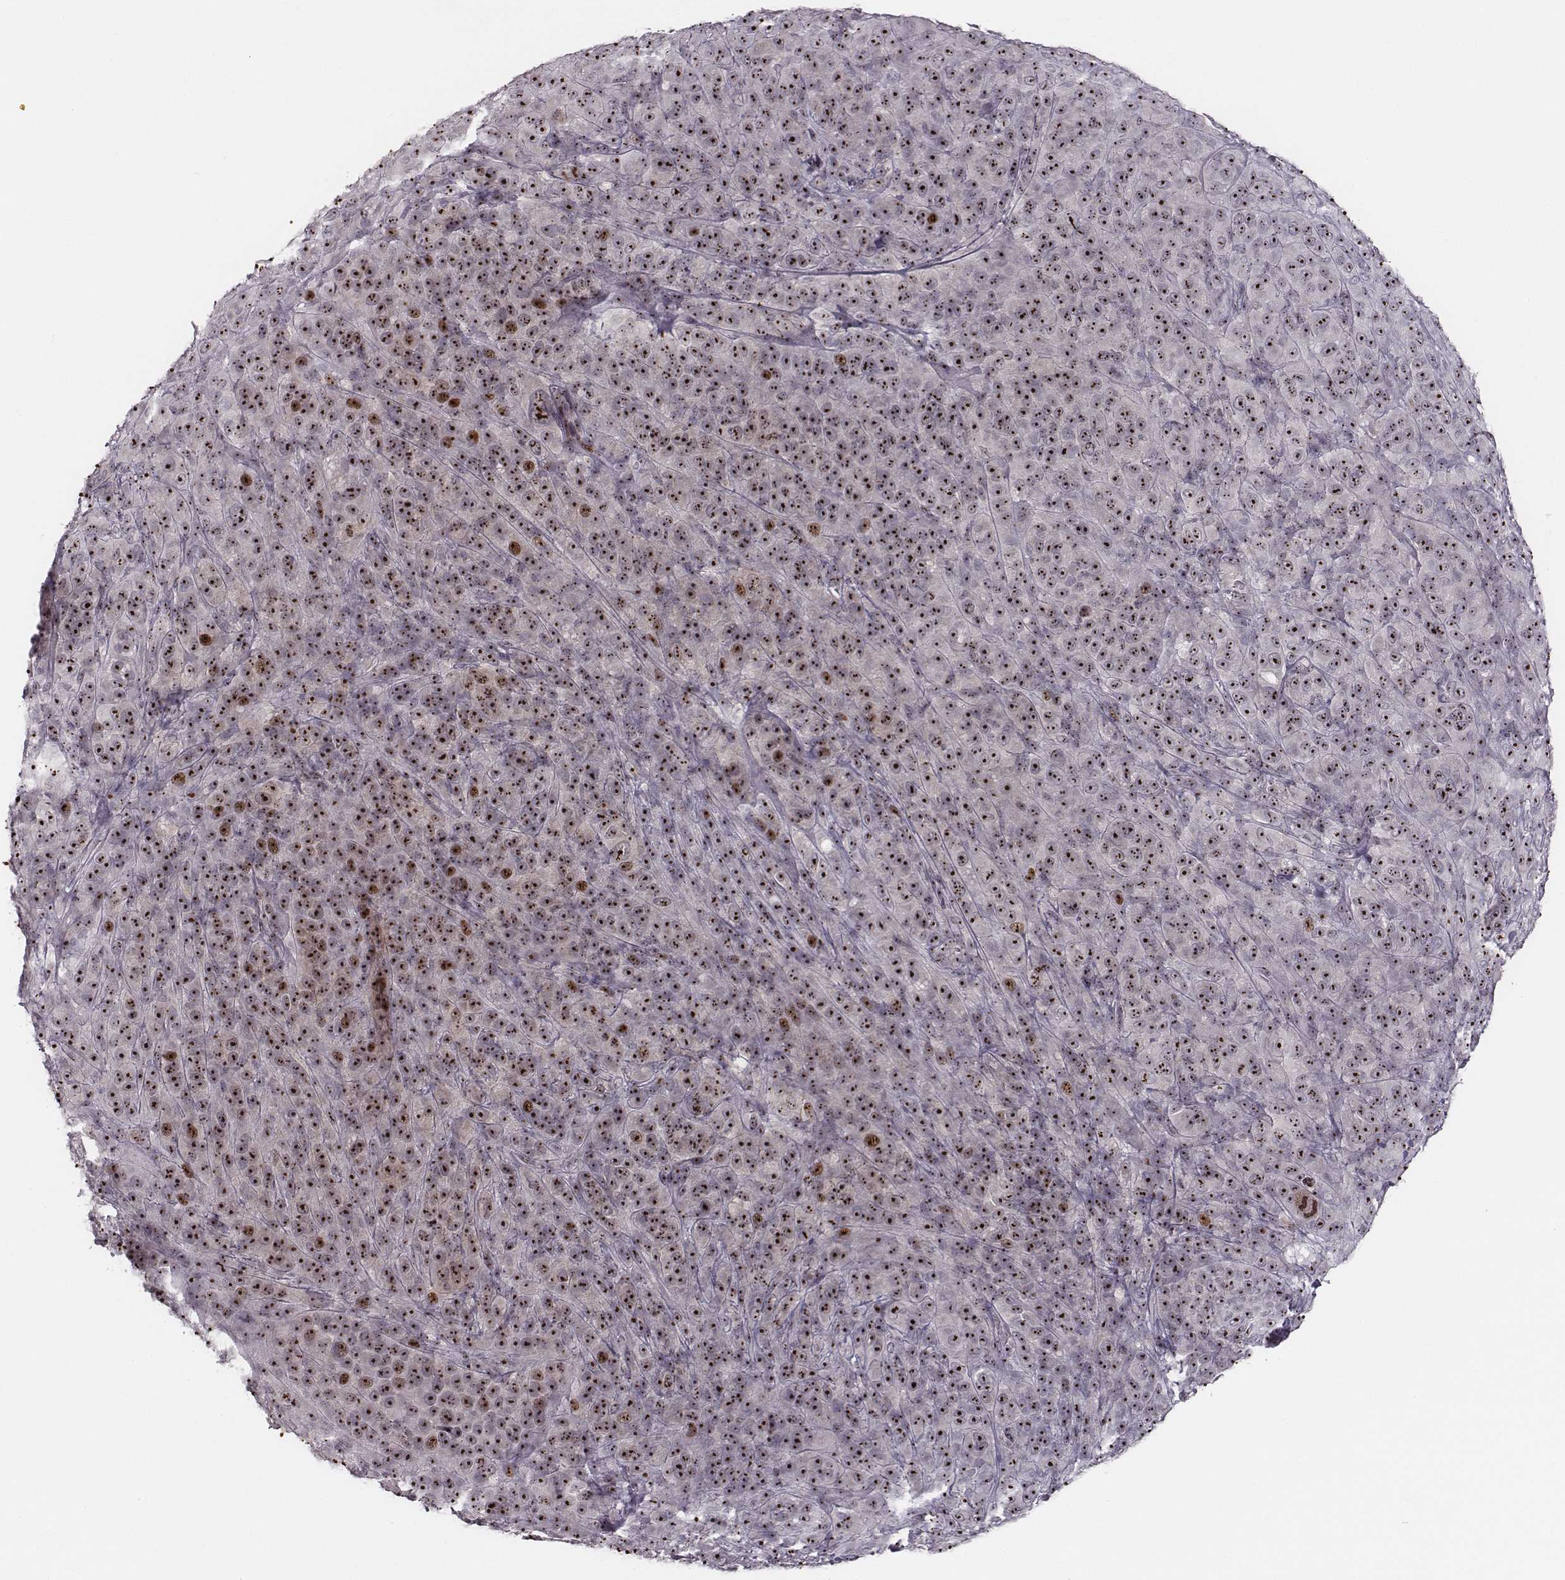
{"staining": {"intensity": "moderate", "quantity": ">75%", "location": "nuclear"}, "tissue": "melanoma", "cell_type": "Tumor cells", "image_type": "cancer", "snomed": [{"axis": "morphology", "description": "Malignant melanoma, NOS"}, {"axis": "topography", "description": "Skin"}], "caption": "Approximately >75% of tumor cells in human melanoma exhibit moderate nuclear protein staining as visualized by brown immunohistochemical staining.", "gene": "NOP56", "patient": {"sex": "female", "age": 87}}